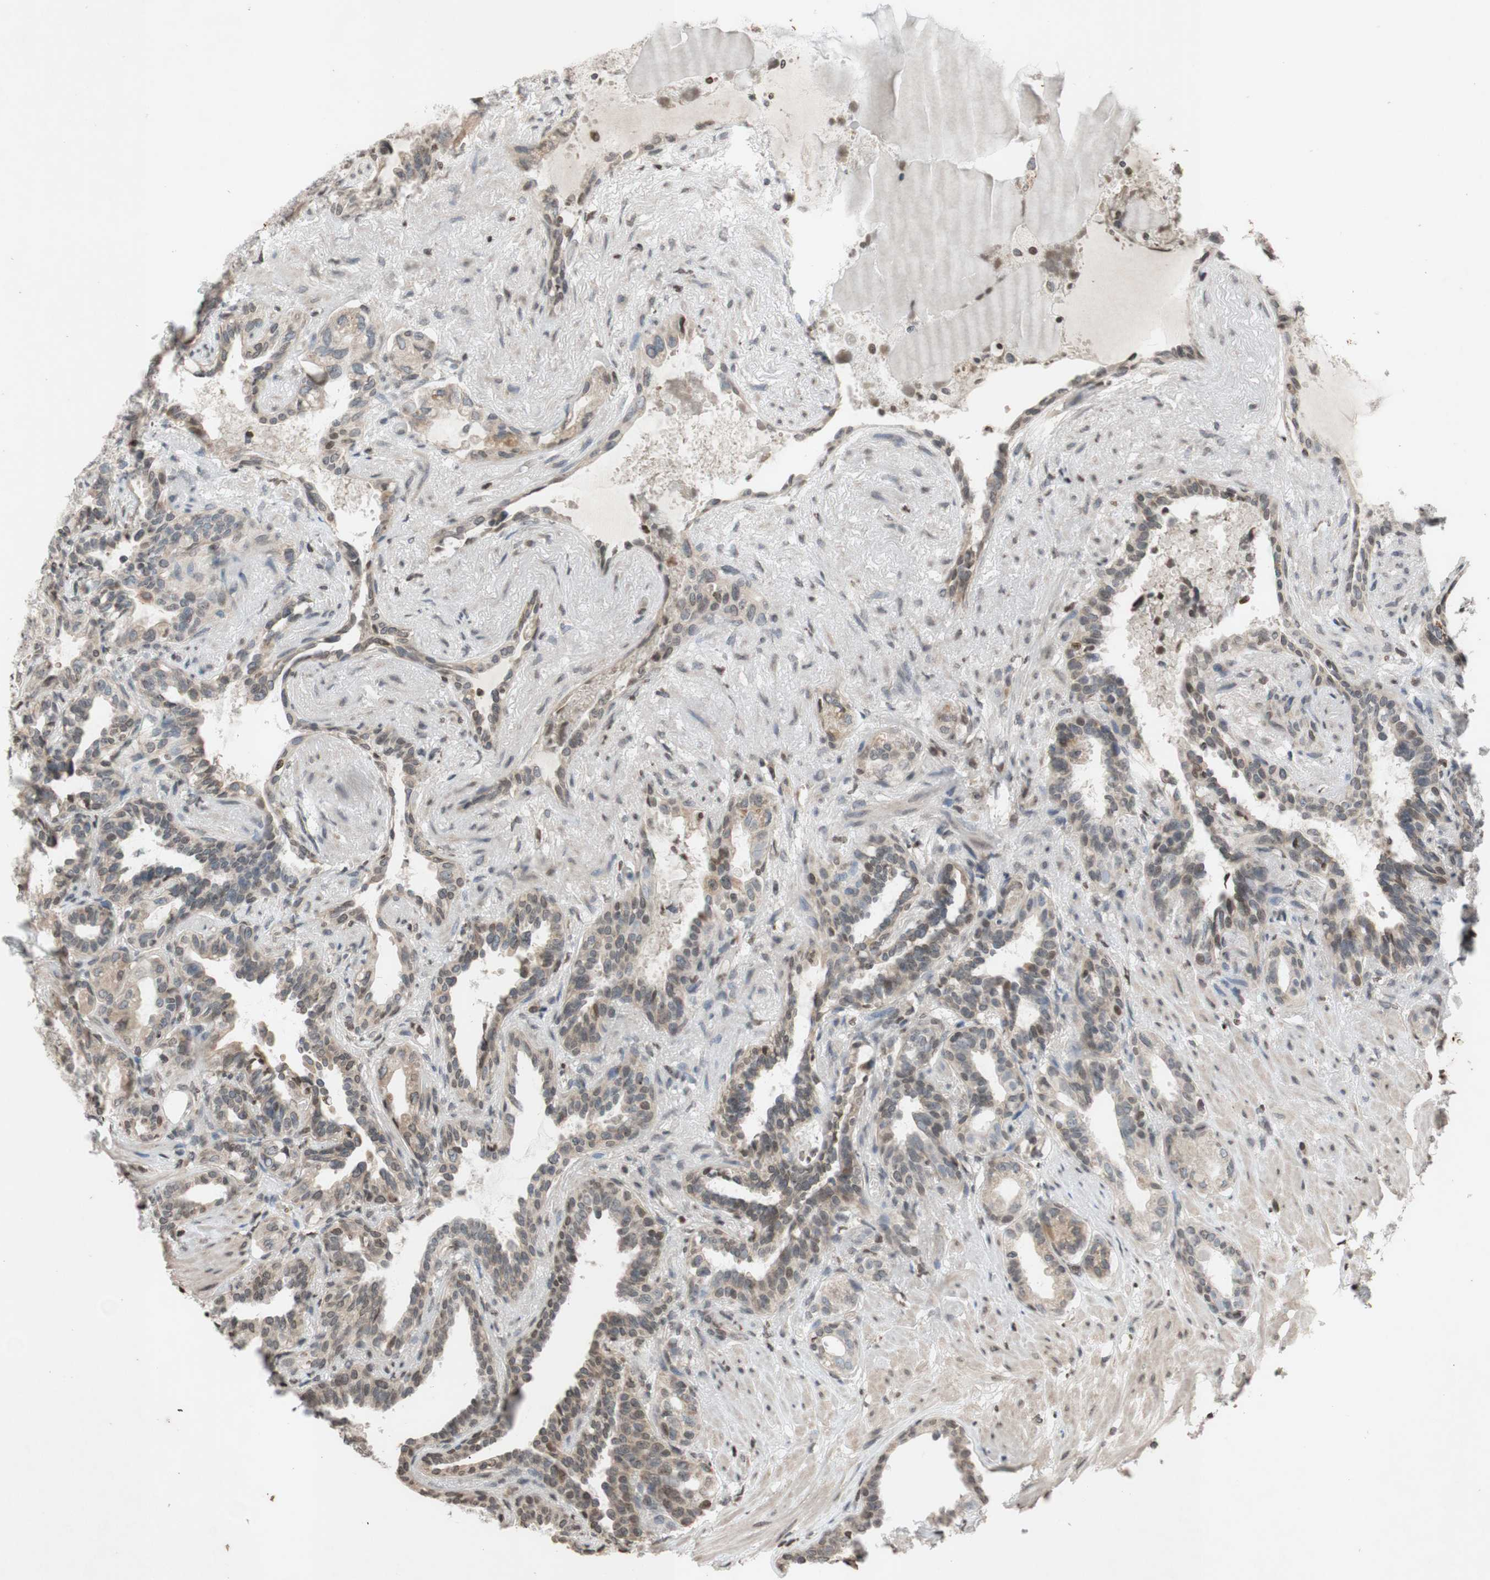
{"staining": {"intensity": "weak", "quantity": "<25%", "location": "cytoplasmic/membranous"}, "tissue": "seminal vesicle", "cell_type": "Glandular cells", "image_type": "normal", "snomed": [{"axis": "morphology", "description": "Normal tissue, NOS"}, {"axis": "topography", "description": "Seminal veicle"}], "caption": "A high-resolution histopathology image shows immunohistochemistry (IHC) staining of normal seminal vesicle, which shows no significant expression in glandular cells. The staining was performed using DAB to visualize the protein expression in brown, while the nuclei were stained in blue with hematoxylin (Magnification: 20x).", "gene": "MCM6", "patient": {"sex": "male", "age": 61}}